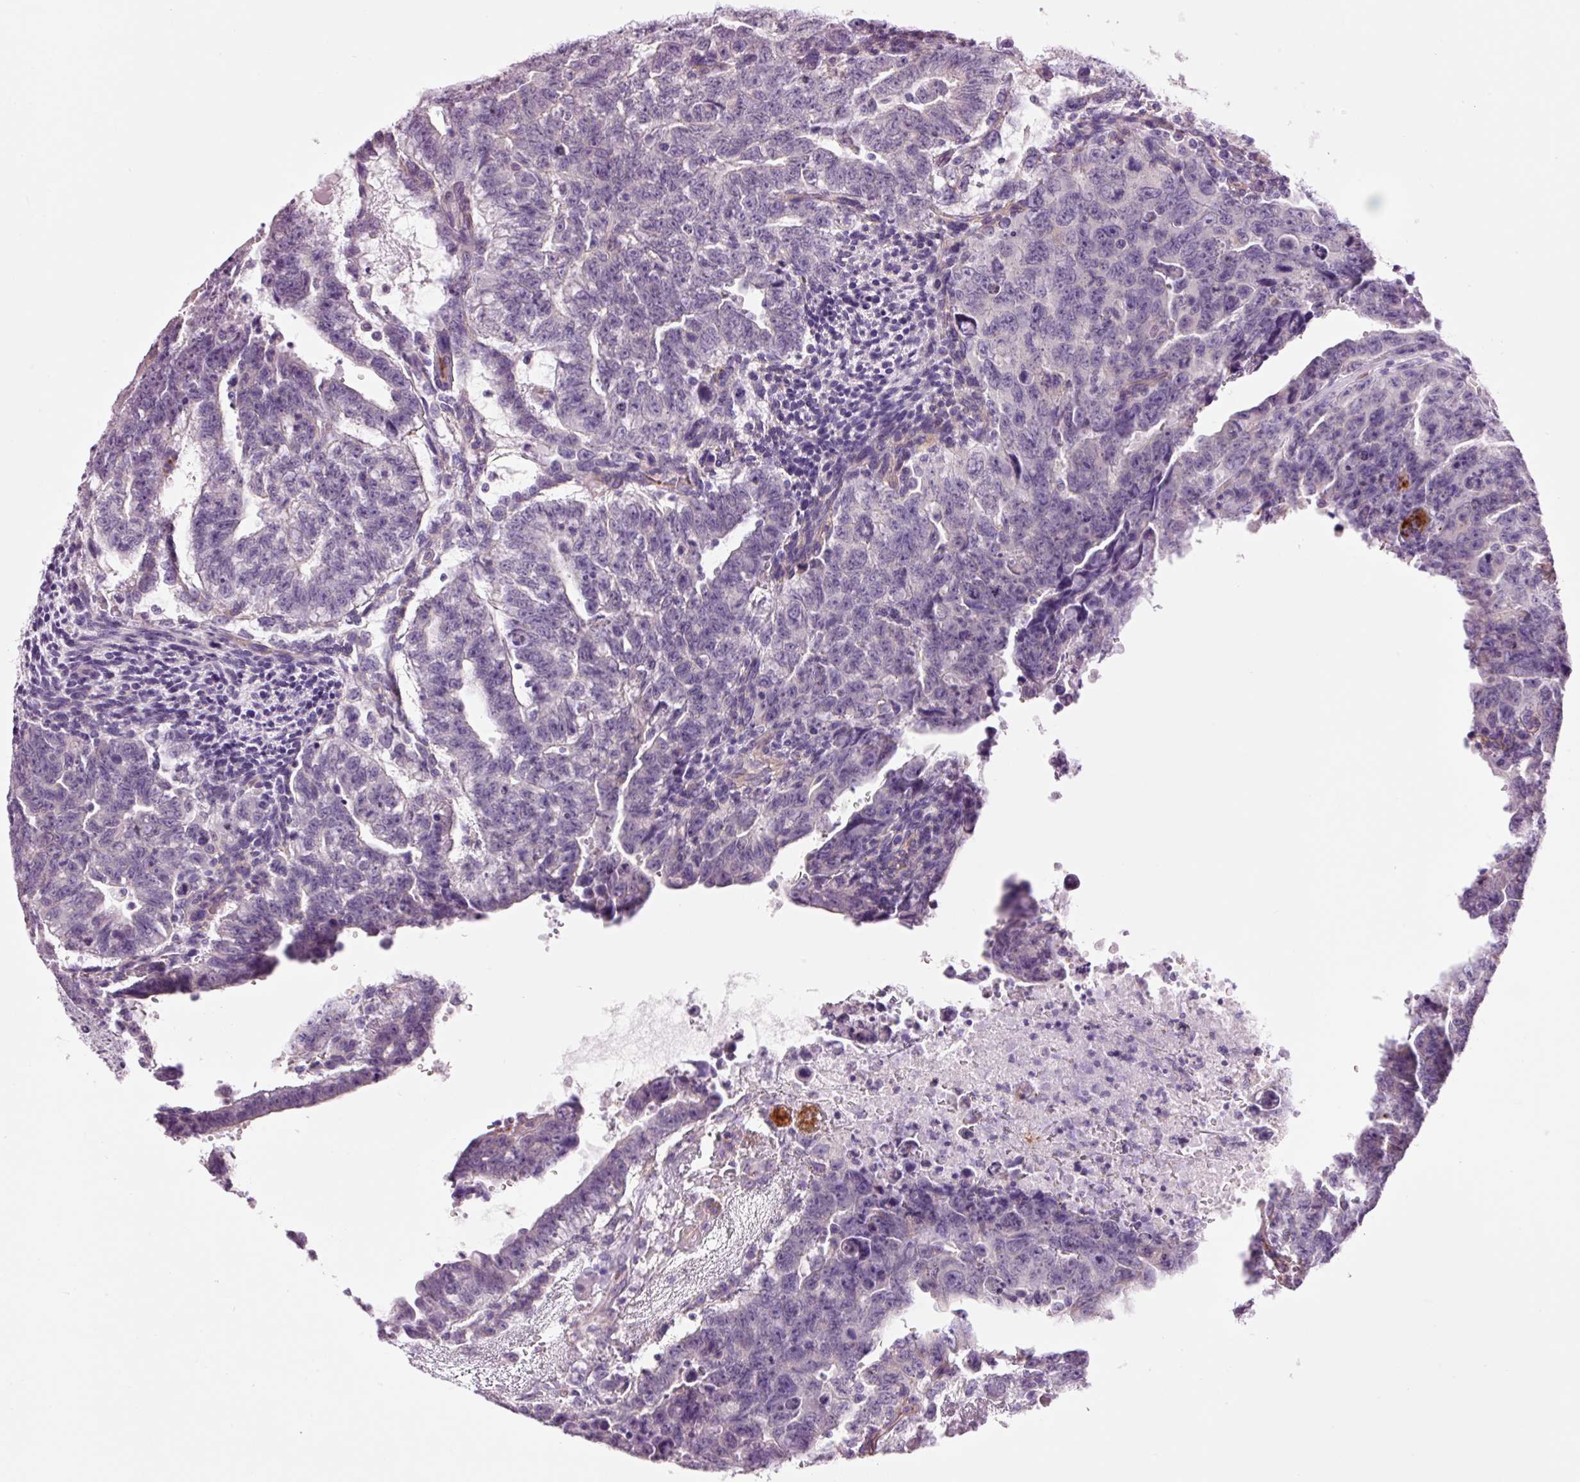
{"staining": {"intensity": "negative", "quantity": "none", "location": "none"}, "tissue": "testis cancer", "cell_type": "Tumor cells", "image_type": "cancer", "snomed": [{"axis": "morphology", "description": "Carcinoma, Embryonal, NOS"}, {"axis": "topography", "description": "Testis"}], "caption": "This is an immunohistochemistry (IHC) micrograph of testis cancer (embryonal carcinoma). There is no expression in tumor cells.", "gene": "HSPA4L", "patient": {"sex": "male", "age": 24}}